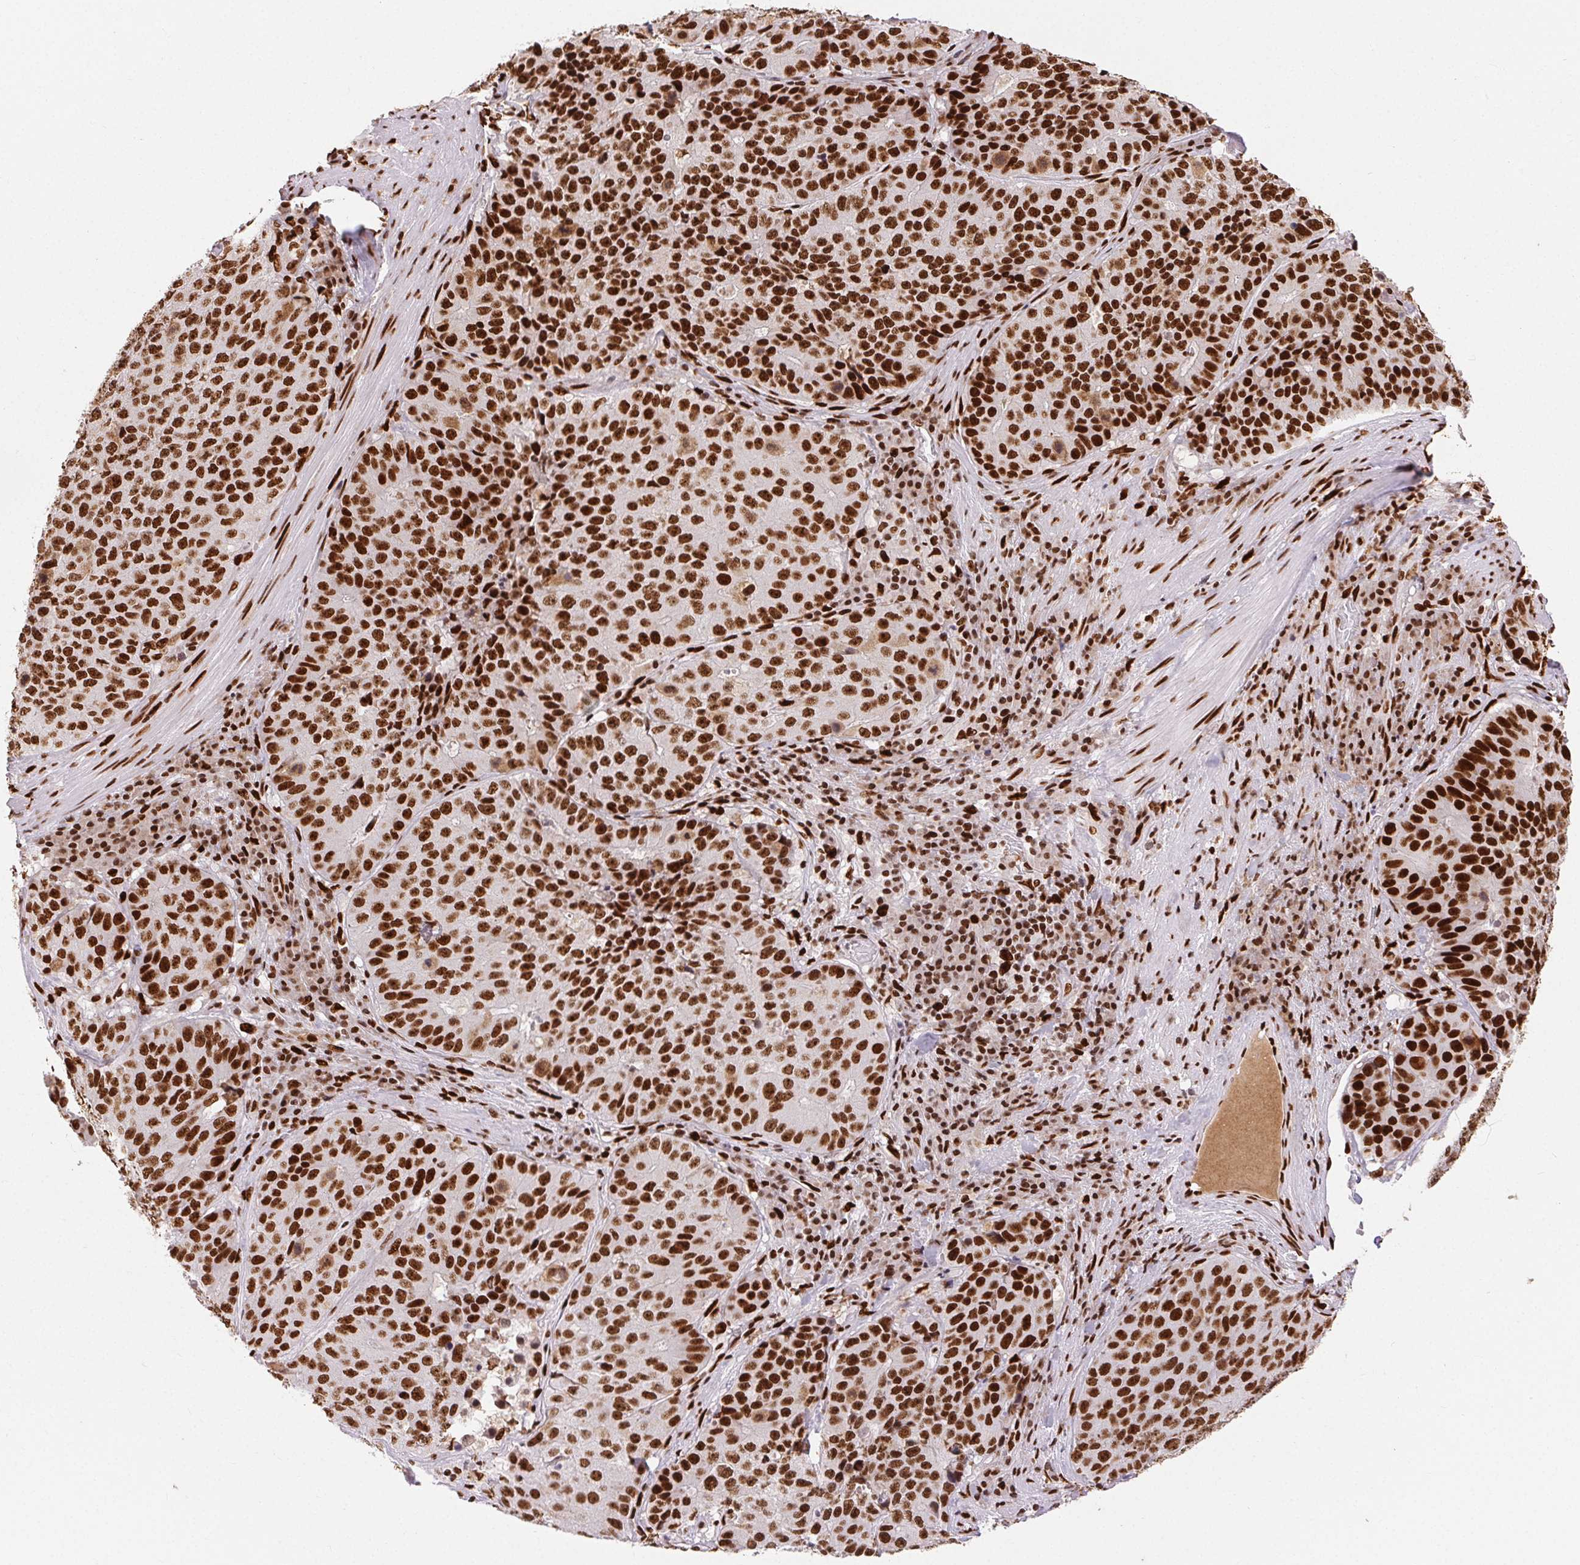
{"staining": {"intensity": "strong", "quantity": ">75%", "location": "nuclear"}, "tissue": "stomach cancer", "cell_type": "Tumor cells", "image_type": "cancer", "snomed": [{"axis": "morphology", "description": "Adenocarcinoma, NOS"}, {"axis": "topography", "description": "Stomach"}], "caption": "Stomach cancer tissue displays strong nuclear staining in approximately >75% of tumor cells", "gene": "ZNF80", "patient": {"sex": "male", "age": 71}}